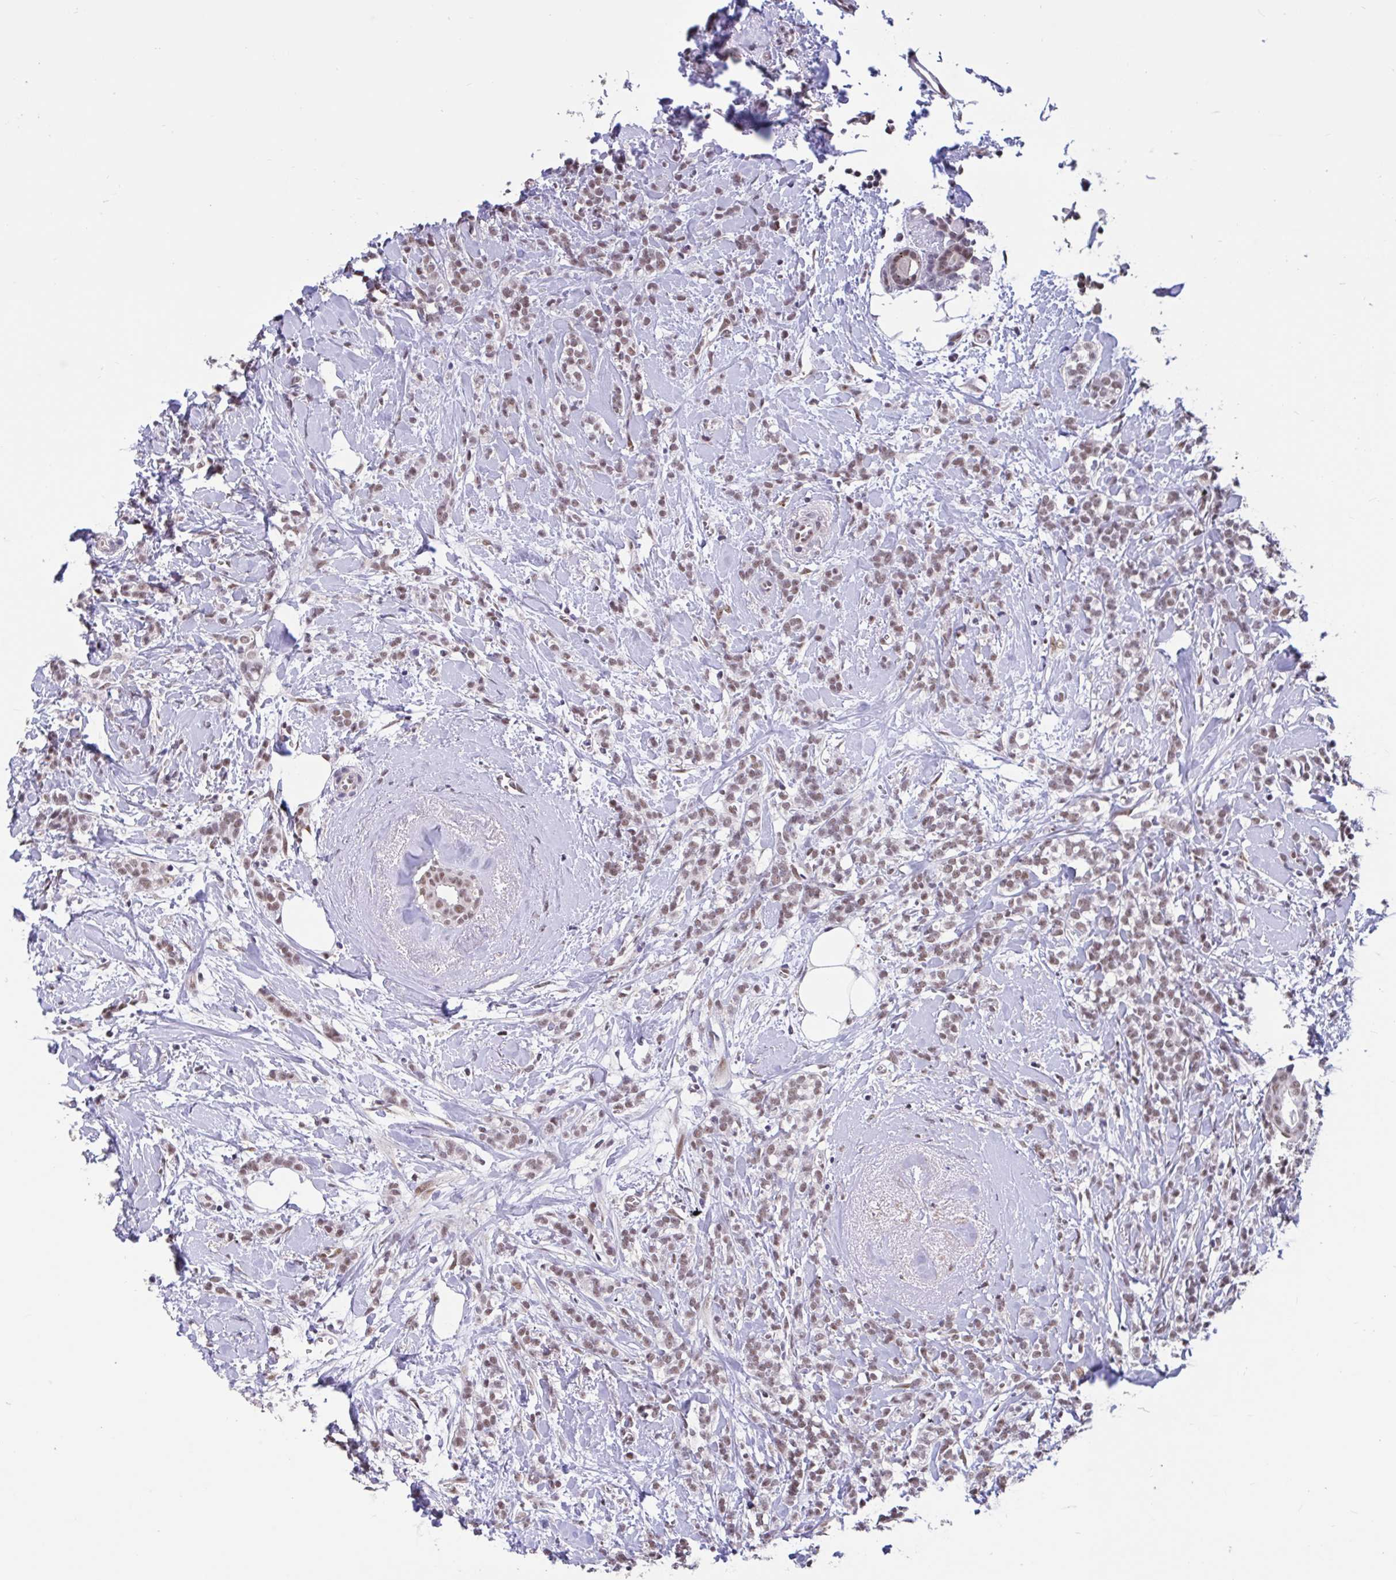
{"staining": {"intensity": "weak", "quantity": ">75%", "location": "nuclear"}, "tissue": "breast cancer", "cell_type": "Tumor cells", "image_type": "cancer", "snomed": [{"axis": "morphology", "description": "Lobular carcinoma"}, {"axis": "topography", "description": "Breast"}], "caption": "Immunohistochemical staining of breast cancer (lobular carcinoma) demonstrates weak nuclear protein expression in approximately >75% of tumor cells. (Stains: DAB in brown, nuclei in blue, Microscopy: brightfield microscopy at high magnification).", "gene": "DDX39A", "patient": {"sex": "female", "age": 59}}